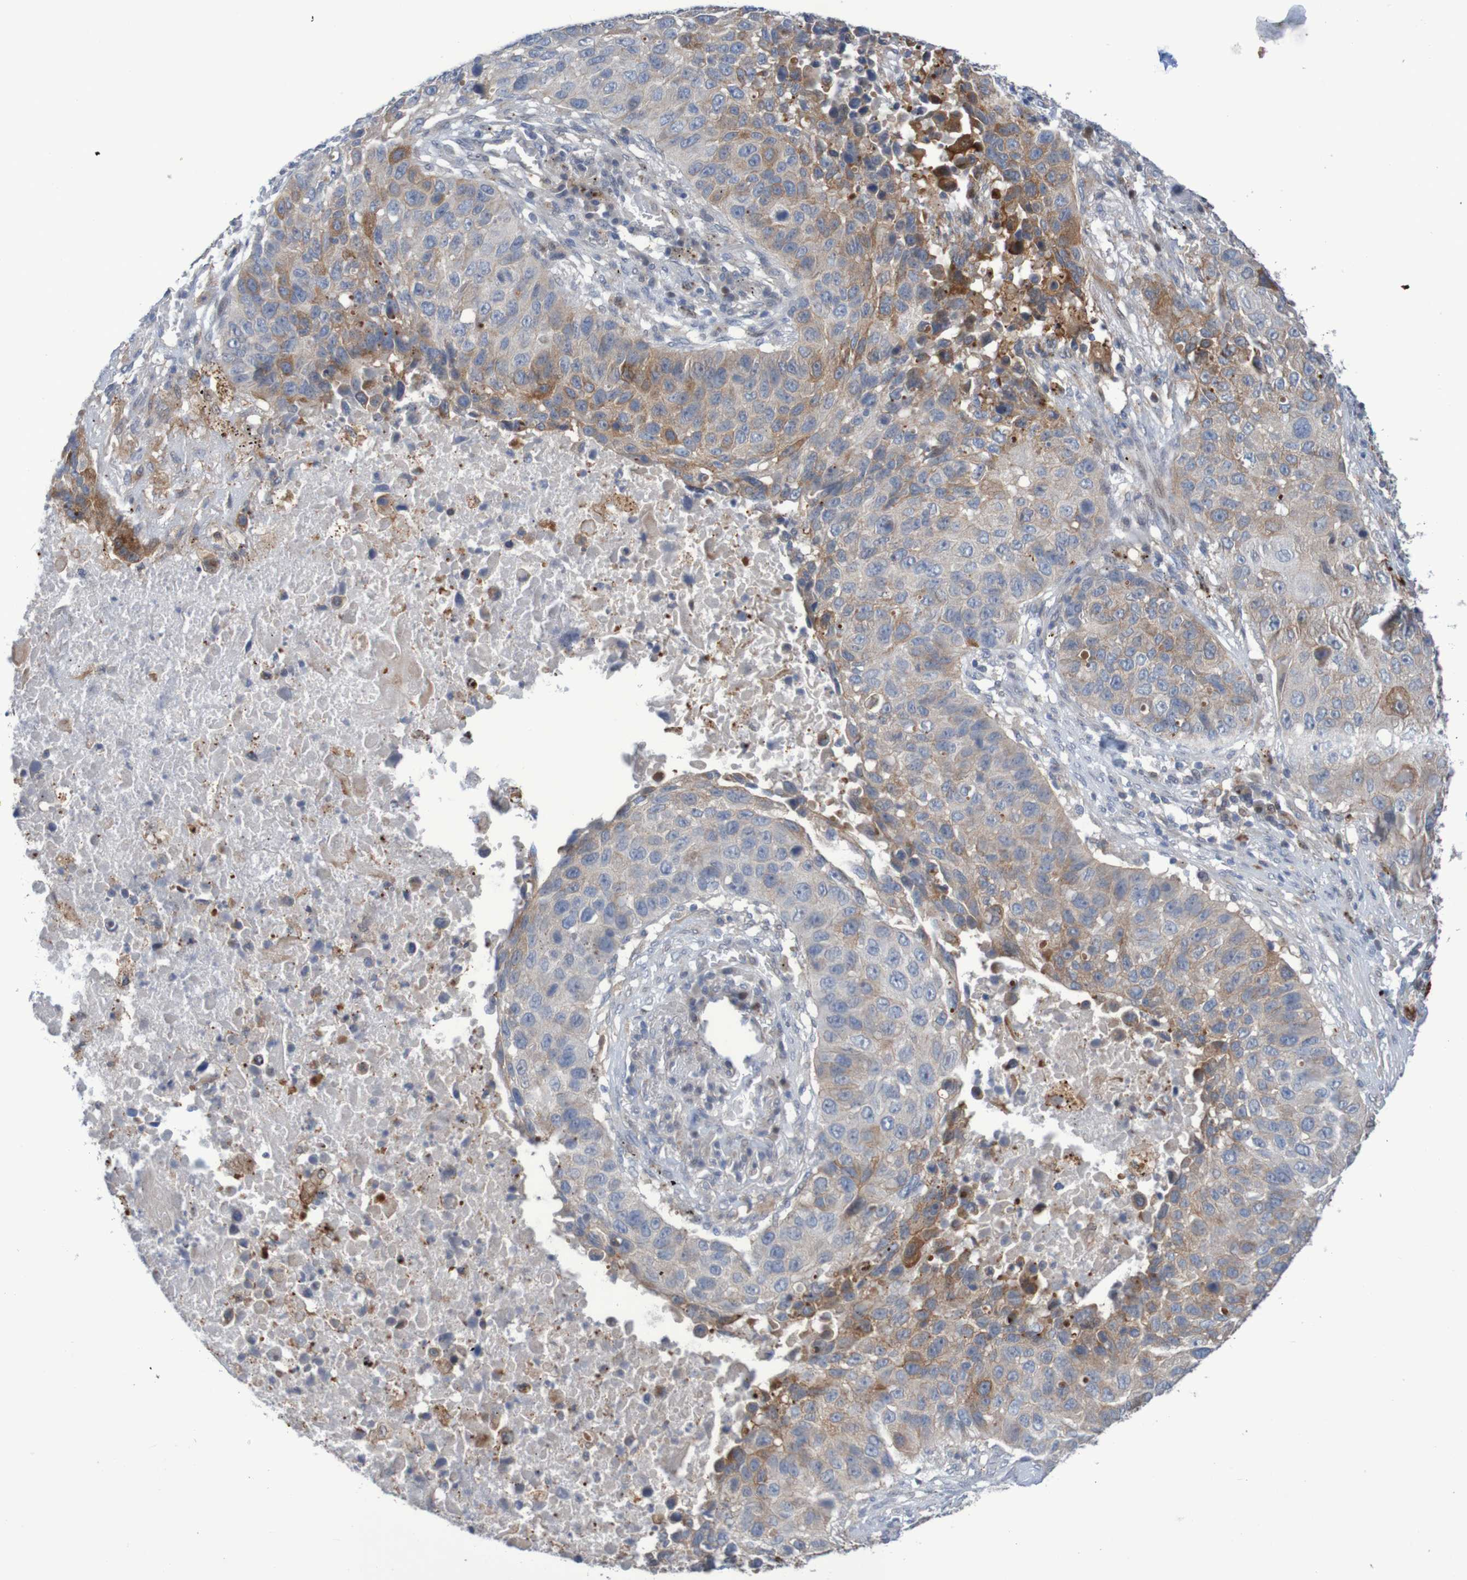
{"staining": {"intensity": "moderate", "quantity": "25%-75%", "location": "cytoplasmic/membranous"}, "tissue": "lung cancer", "cell_type": "Tumor cells", "image_type": "cancer", "snomed": [{"axis": "morphology", "description": "Squamous cell carcinoma, NOS"}, {"axis": "topography", "description": "Lung"}], "caption": "Immunohistochemistry histopathology image of neoplastic tissue: human lung cancer (squamous cell carcinoma) stained using immunohistochemistry exhibits medium levels of moderate protein expression localized specifically in the cytoplasmic/membranous of tumor cells, appearing as a cytoplasmic/membranous brown color.", "gene": "FBP2", "patient": {"sex": "male", "age": 57}}